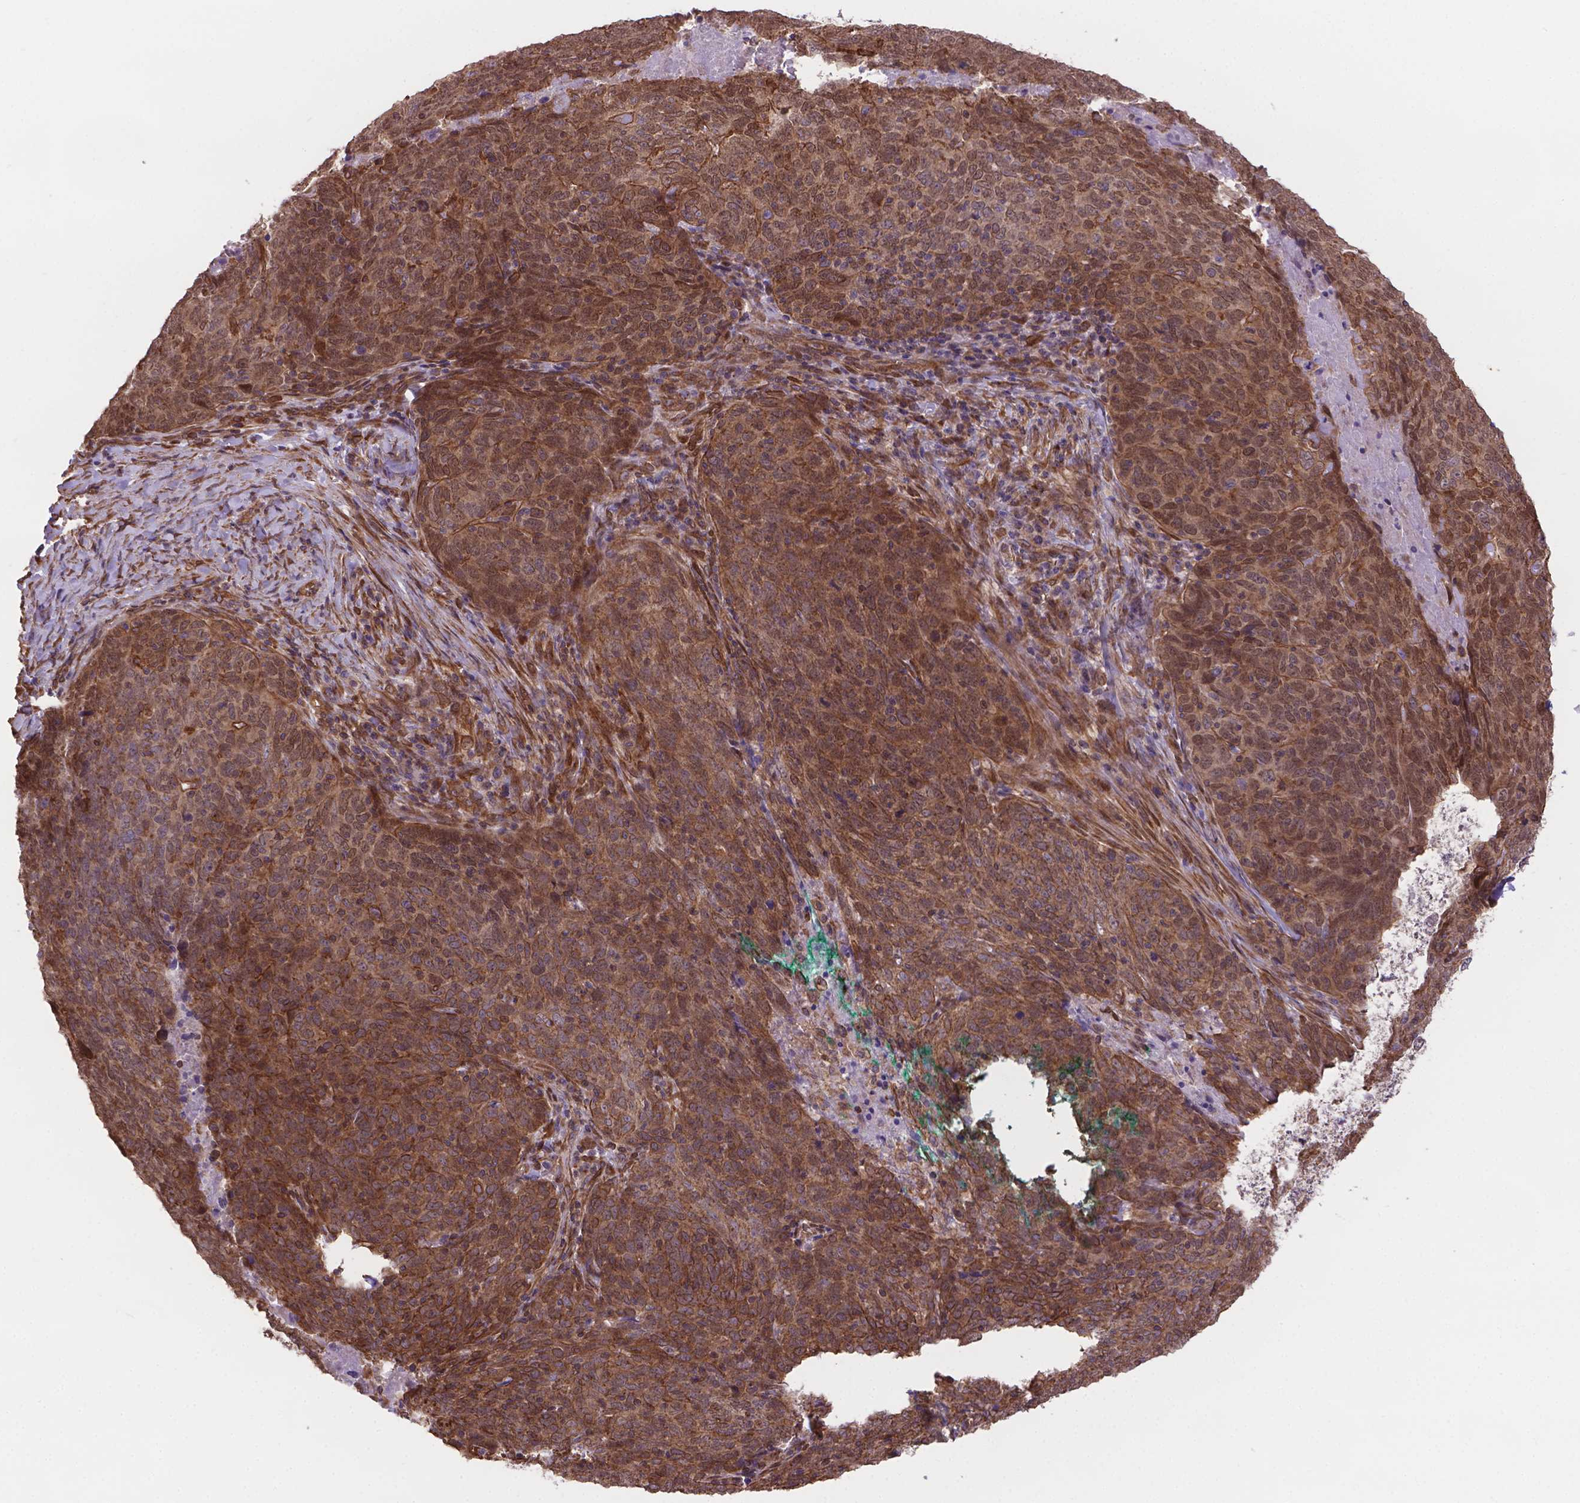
{"staining": {"intensity": "moderate", "quantity": ">75%", "location": "cytoplasmic/membranous"}, "tissue": "skin cancer", "cell_type": "Tumor cells", "image_type": "cancer", "snomed": [{"axis": "morphology", "description": "Squamous cell carcinoma, NOS"}, {"axis": "topography", "description": "Skin"}, {"axis": "topography", "description": "Anal"}], "caption": "Immunohistochemical staining of human skin cancer reveals moderate cytoplasmic/membranous protein positivity in approximately >75% of tumor cells.", "gene": "YAP1", "patient": {"sex": "female", "age": 51}}